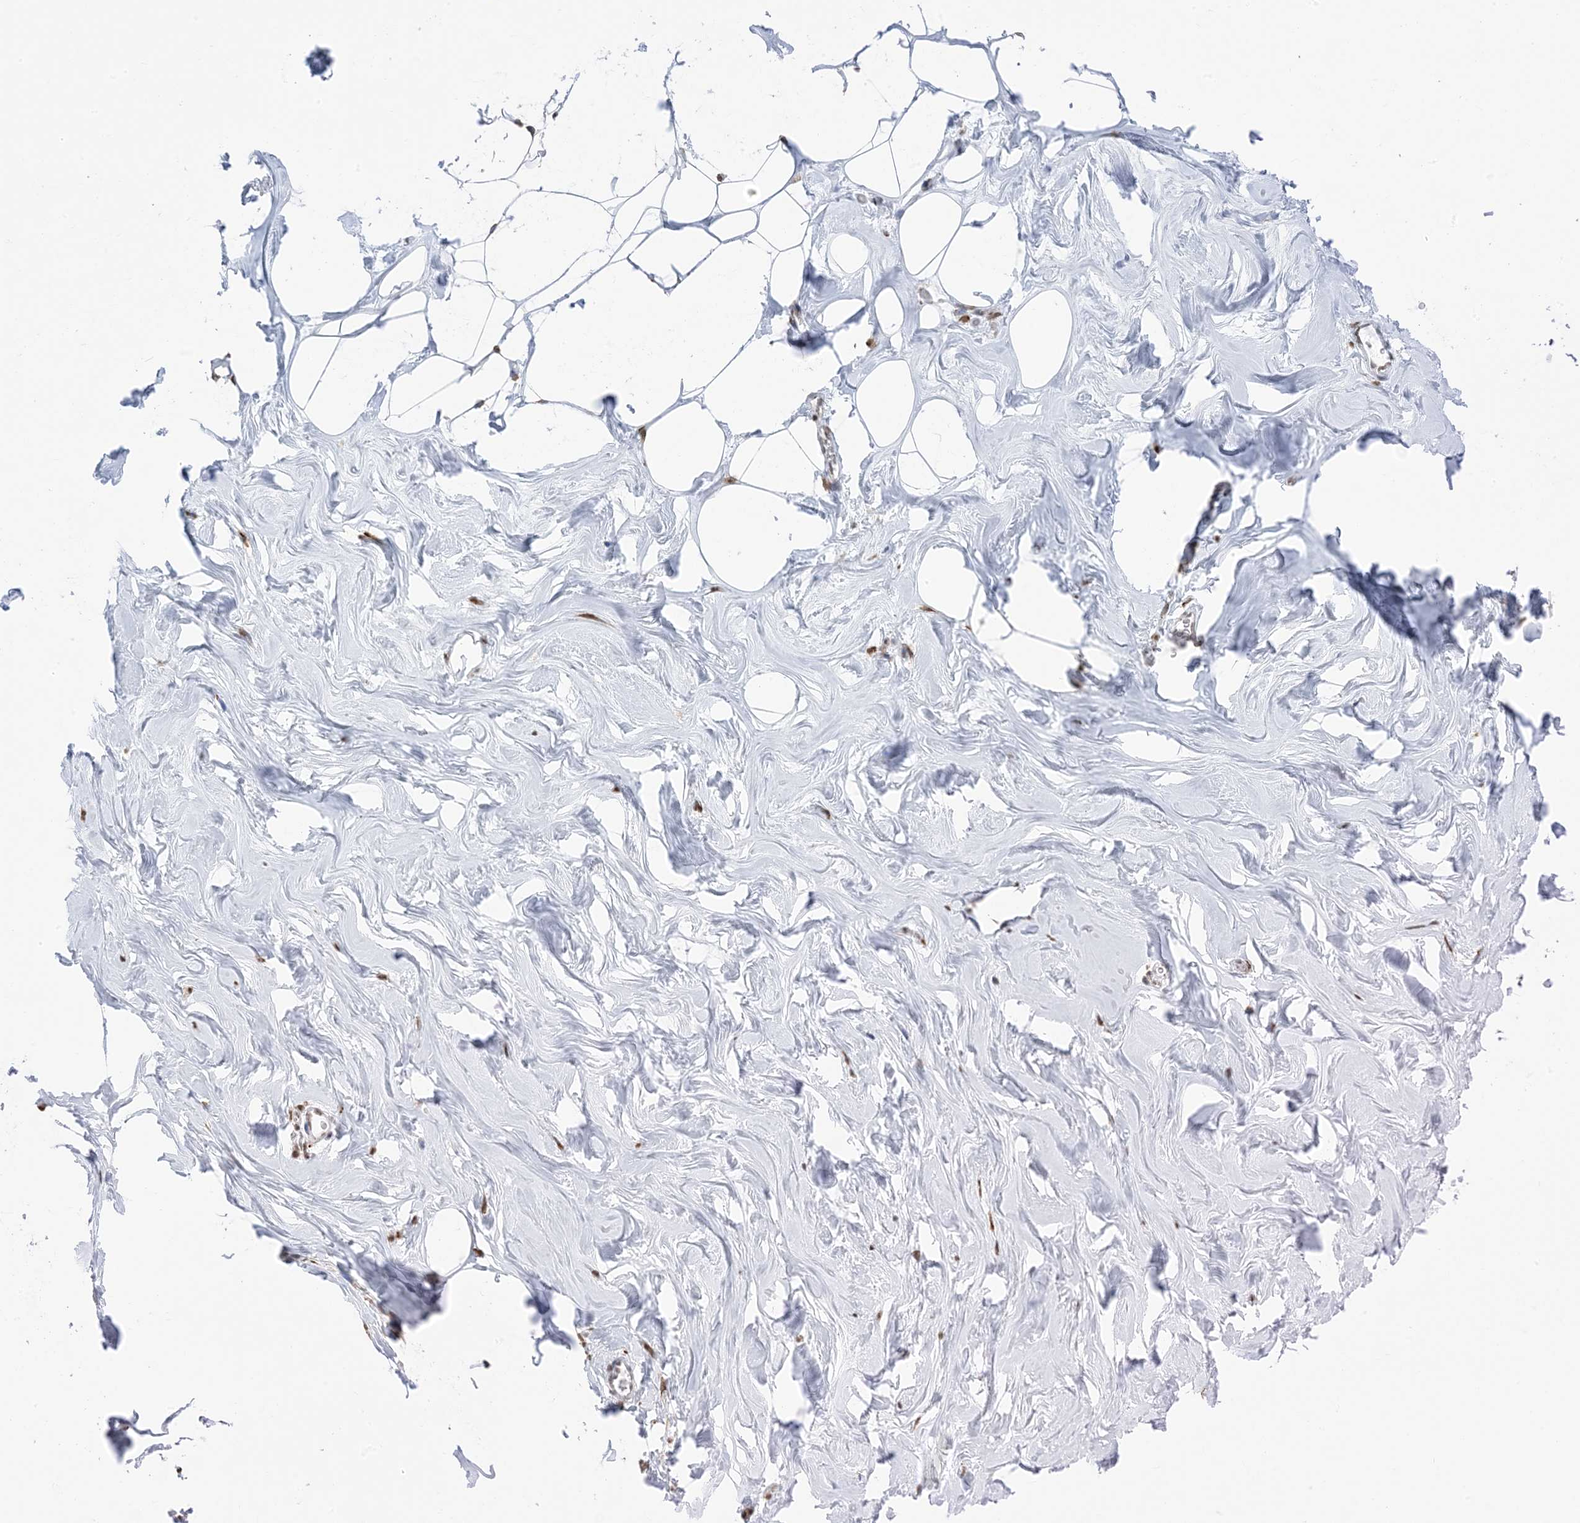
{"staining": {"intensity": "negative", "quantity": "none", "location": "none"}, "tissue": "adipose tissue", "cell_type": "Adipocytes", "image_type": "normal", "snomed": [{"axis": "morphology", "description": "Normal tissue, NOS"}, {"axis": "morphology", "description": "Fibrosis, NOS"}, {"axis": "topography", "description": "Breast"}, {"axis": "topography", "description": "Adipose tissue"}], "caption": "A high-resolution micrograph shows immunohistochemistry (IHC) staining of benign adipose tissue, which demonstrates no significant positivity in adipocytes.", "gene": "GPR107", "patient": {"sex": "female", "age": 39}}